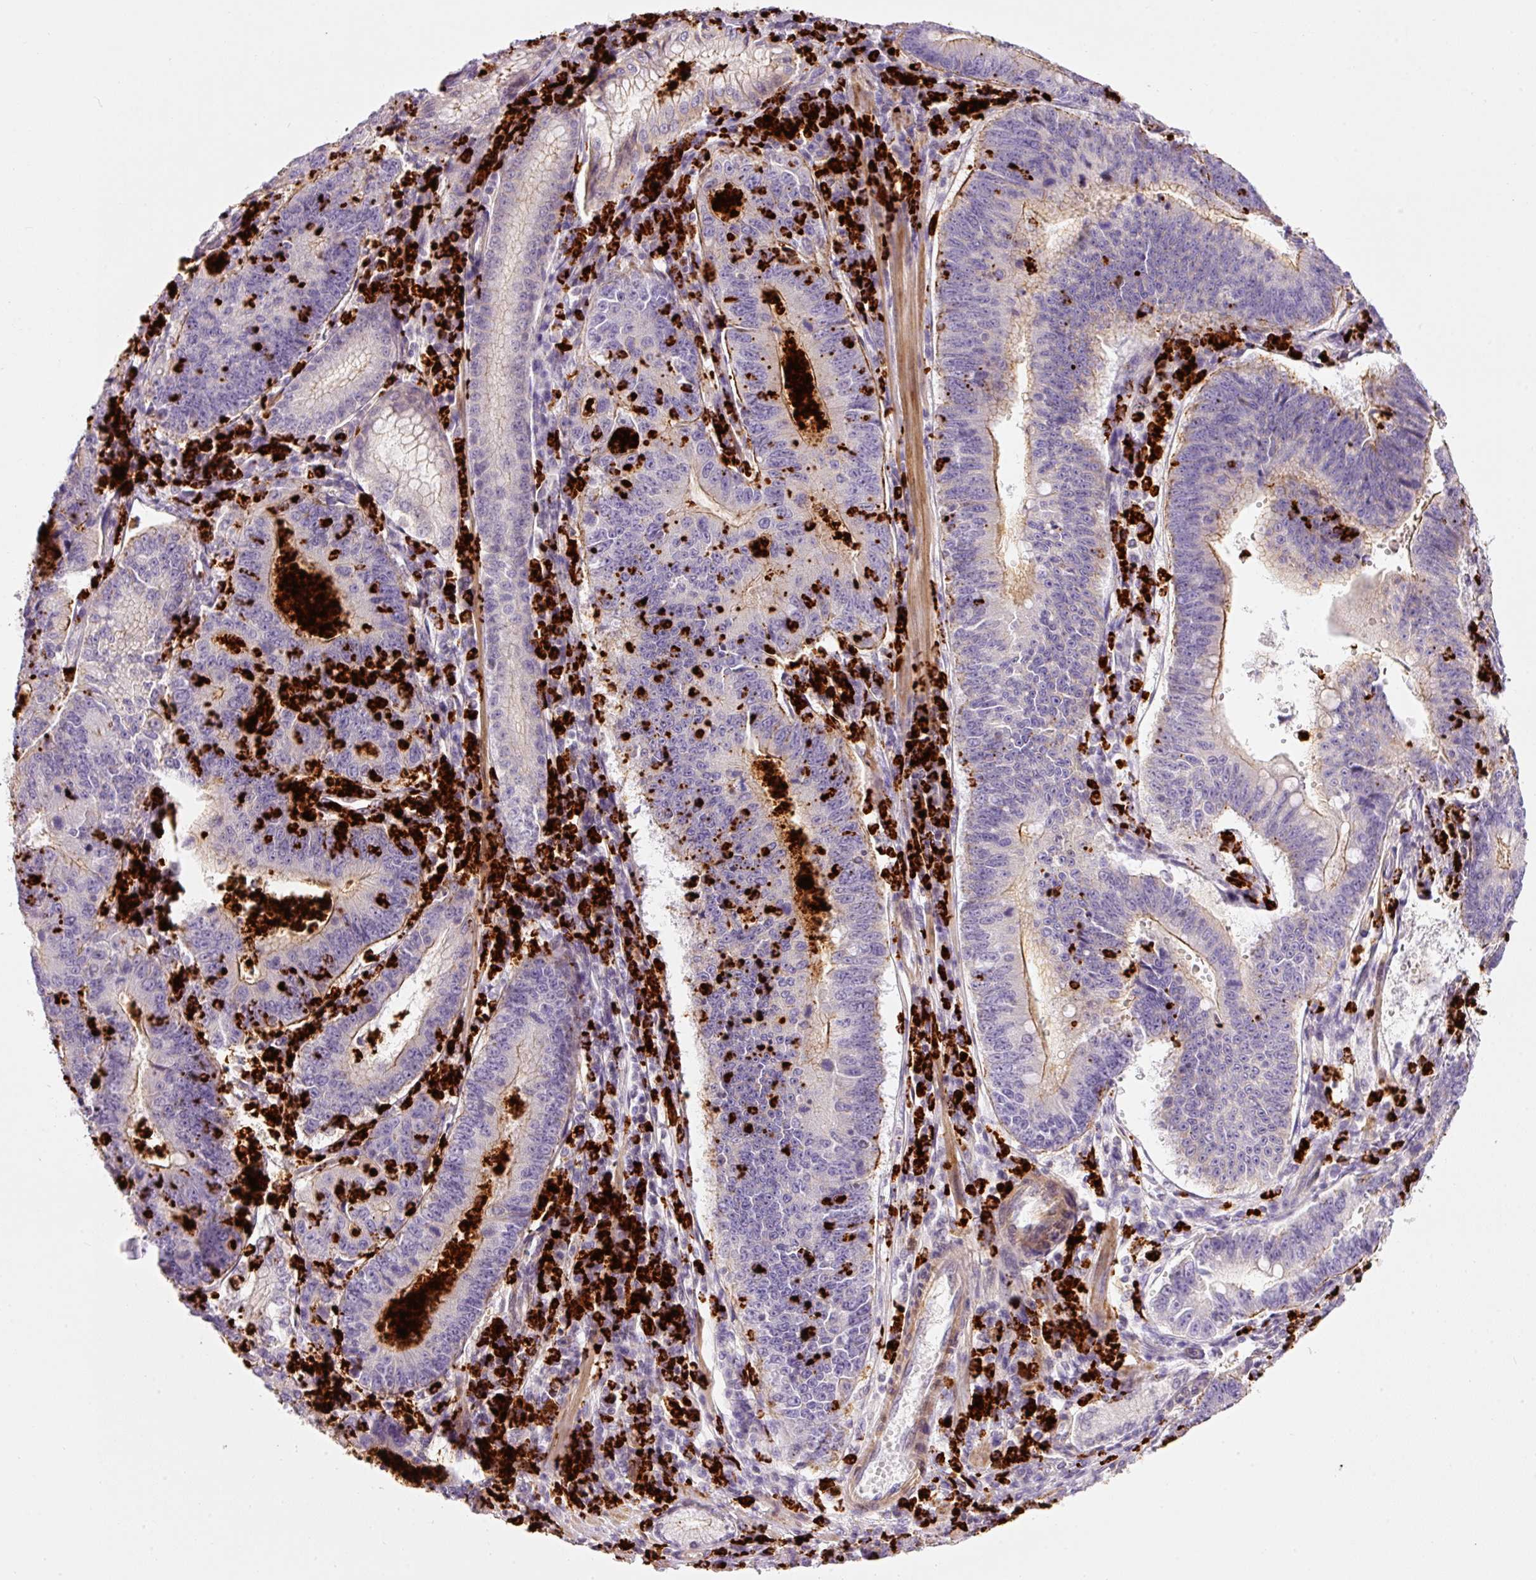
{"staining": {"intensity": "moderate", "quantity": "<25%", "location": "cytoplasmic/membranous"}, "tissue": "stomach cancer", "cell_type": "Tumor cells", "image_type": "cancer", "snomed": [{"axis": "morphology", "description": "Adenocarcinoma, NOS"}, {"axis": "topography", "description": "Stomach"}], "caption": "Stomach adenocarcinoma stained with DAB IHC reveals low levels of moderate cytoplasmic/membranous positivity in about <25% of tumor cells. The protein is shown in brown color, while the nuclei are stained blue.", "gene": "MAP3K3", "patient": {"sex": "male", "age": 59}}